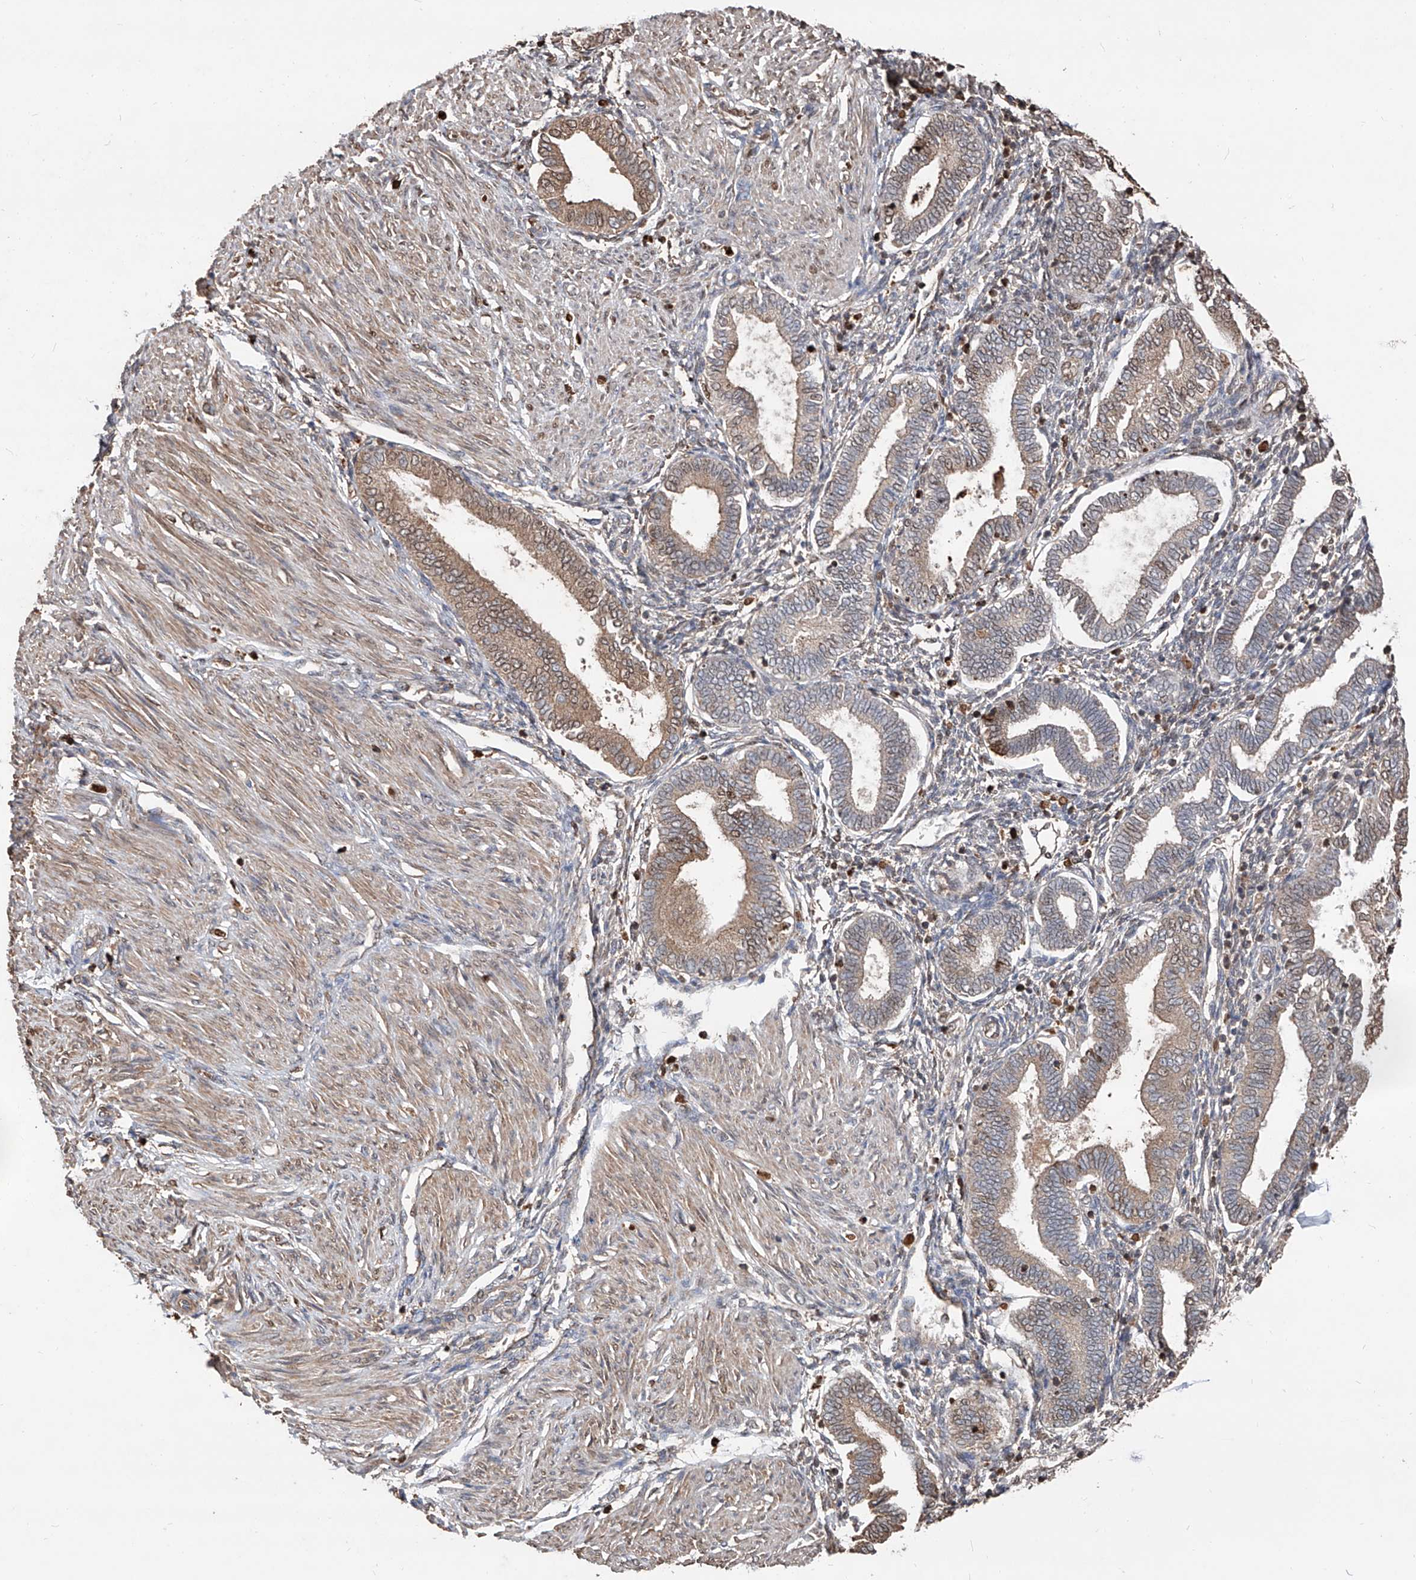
{"staining": {"intensity": "negative", "quantity": "none", "location": "none"}, "tissue": "endometrium", "cell_type": "Cells in endometrial stroma", "image_type": "normal", "snomed": [{"axis": "morphology", "description": "Normal tissue, NOS"}, {"axis": "topography", "description": "Endometrium"}], "caption": "Histopathology image shows no protein expression in cells in endometrial stroma of unremarkable endometrium.", "gene": "EDN1", "patient": {"sex": "female", "age": 53}}